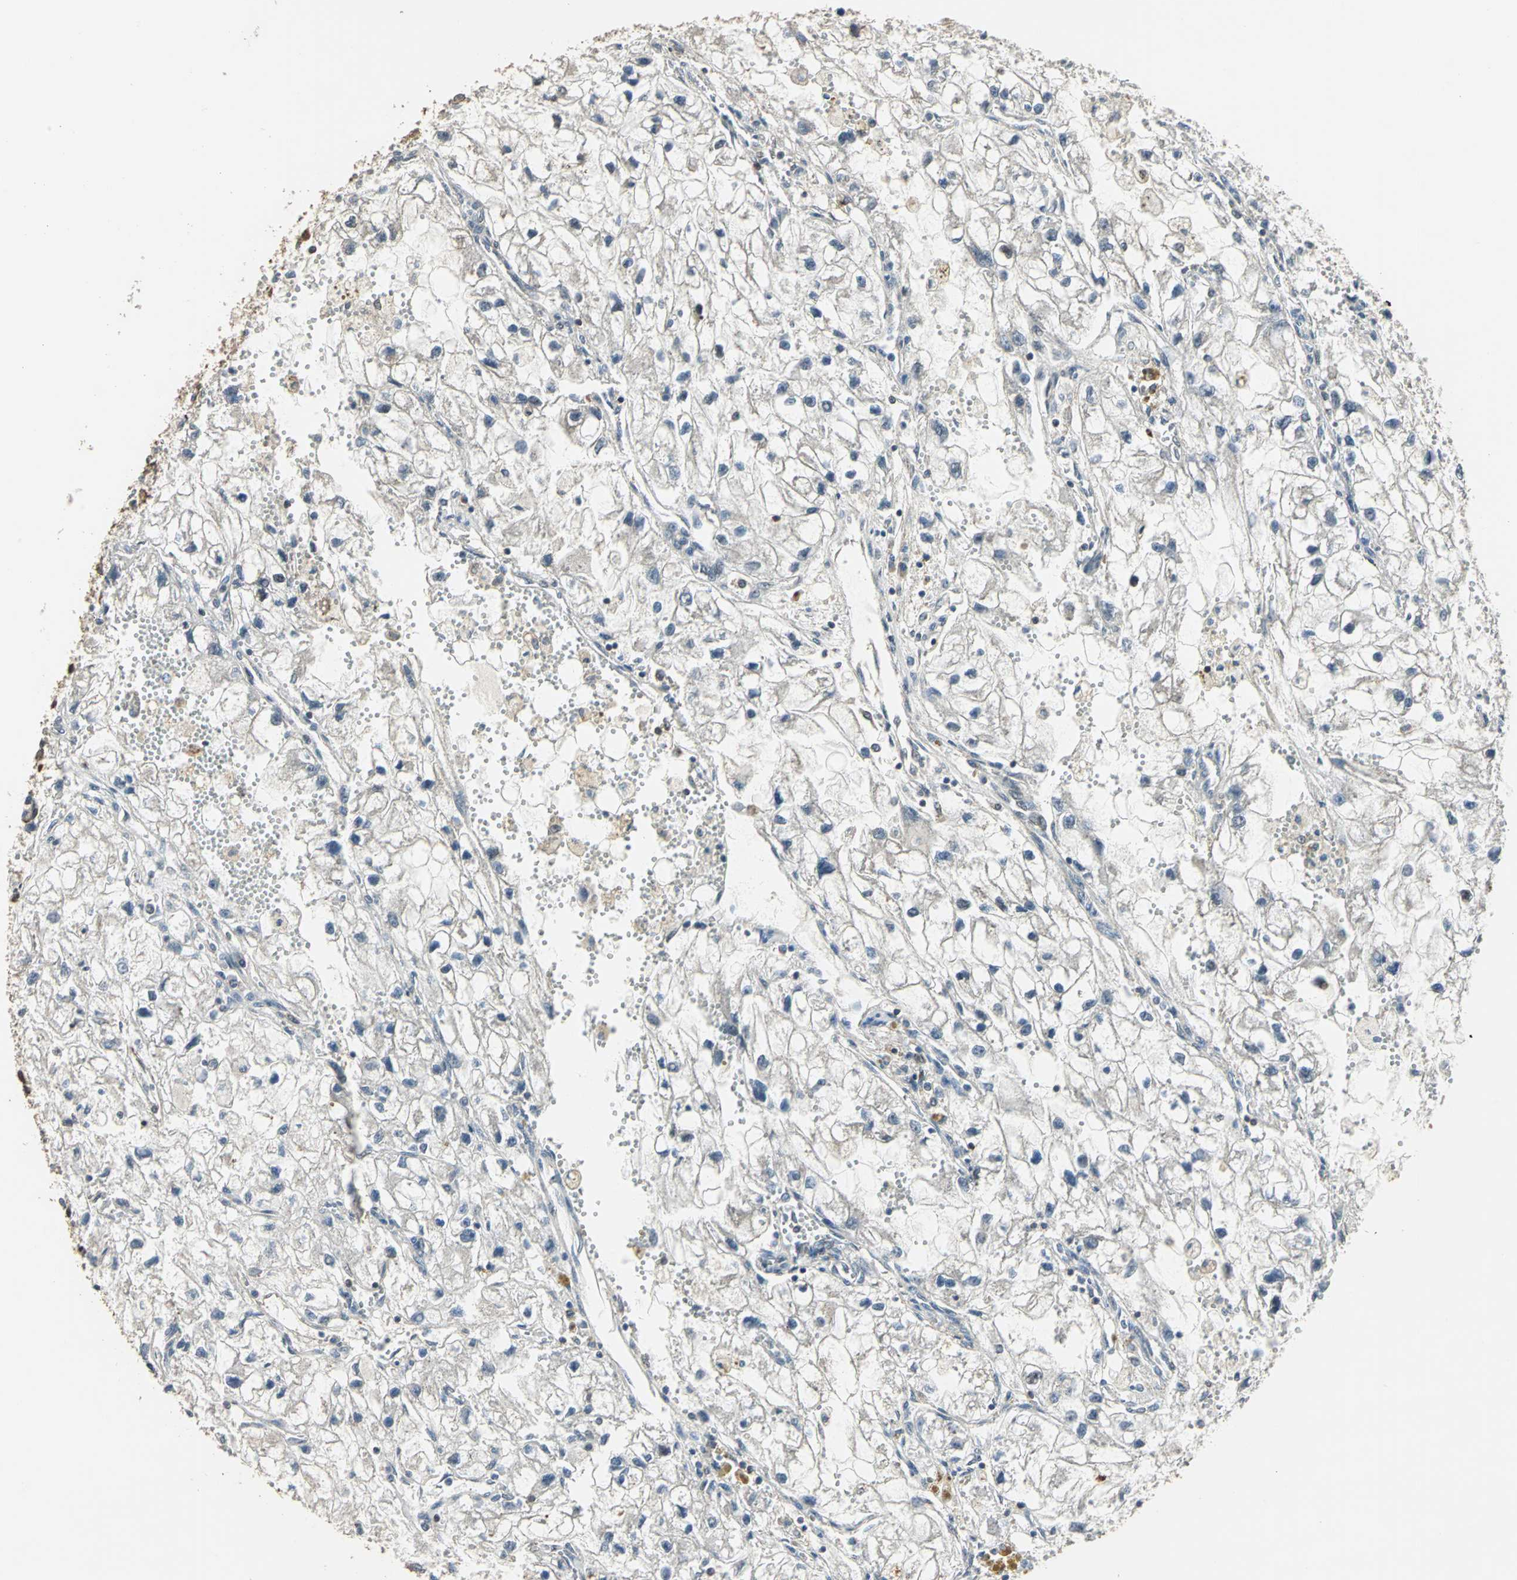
{"staining": {"intensity": "negative", "quantity": "none", "location": "none"}, "tissue": "renal cancer", "cell_type": "Tumor cells", "image_type": "cancer", "snomed": [{"axis": "morphology", "description": "Adenocarcinoma, NOS"}, {"axis": "topography", "description": "Kidney"}], "caption": "Immunohistochemistry (IHC) micrograph of renal adenocarcinoma stained for a protein (brown), which displays no staining in tumor cells.", "gene": "DNAJB4", "patient": {"sex": "female", "age": 70}}